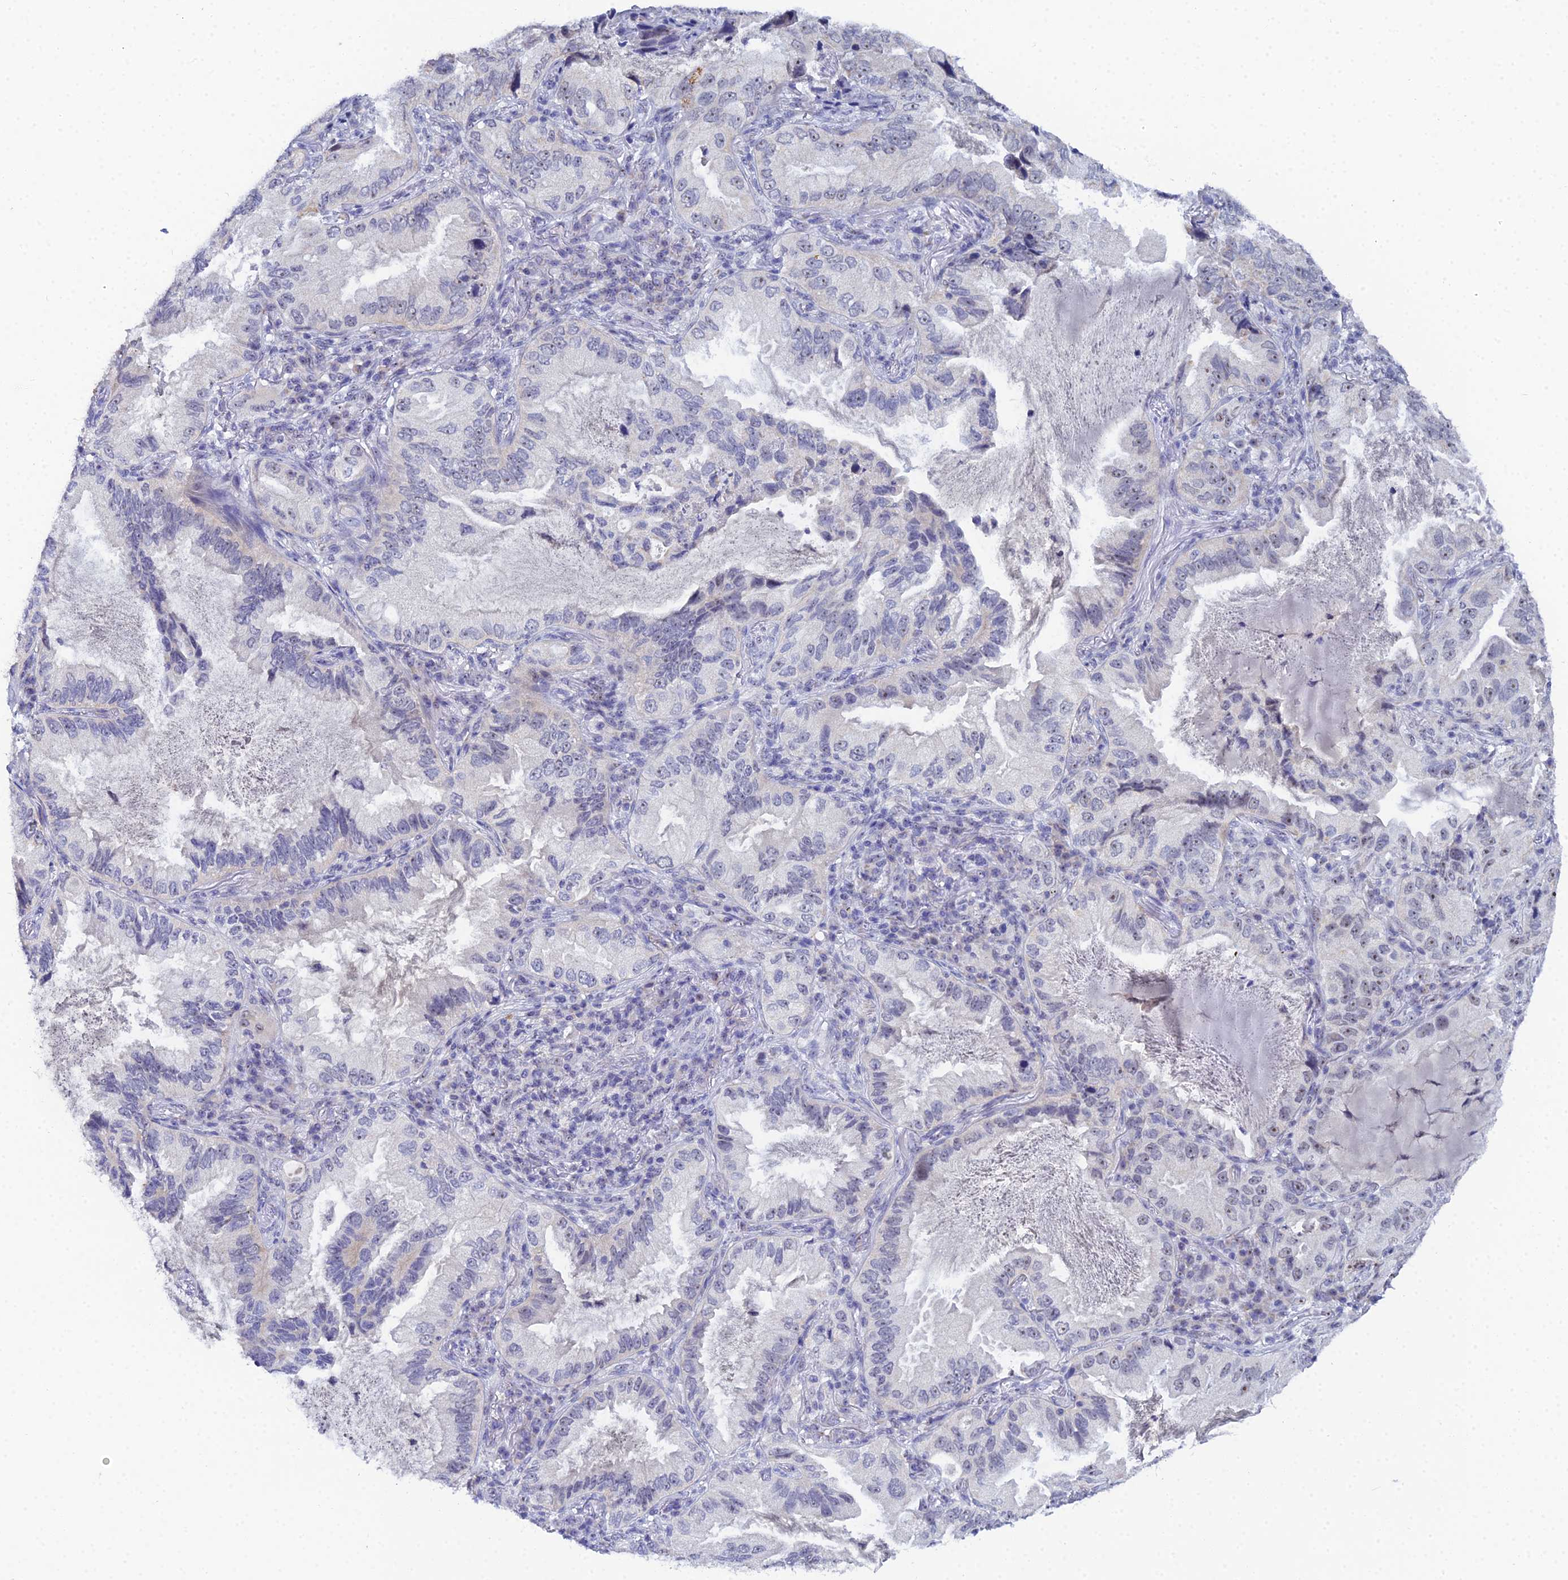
{"staining": {"intensity": "negative", "quantity": "none", "location": "none"}, "tissue": "lung cancer", "cell_type": "Tumor cells", "image_type": "cancer", "snomed": [{"axis": "morphology", "description": "Adenocarcinoma, NOS"}, {"axis": "topography", "description": "Lung"}], "caption": "Histopathology image shows no protein staining in tumor cells of lung cancer (adenocarcinoma) tissue.", "gene": "PLPP4", "patient": {"sex": "female", "age": 69}}